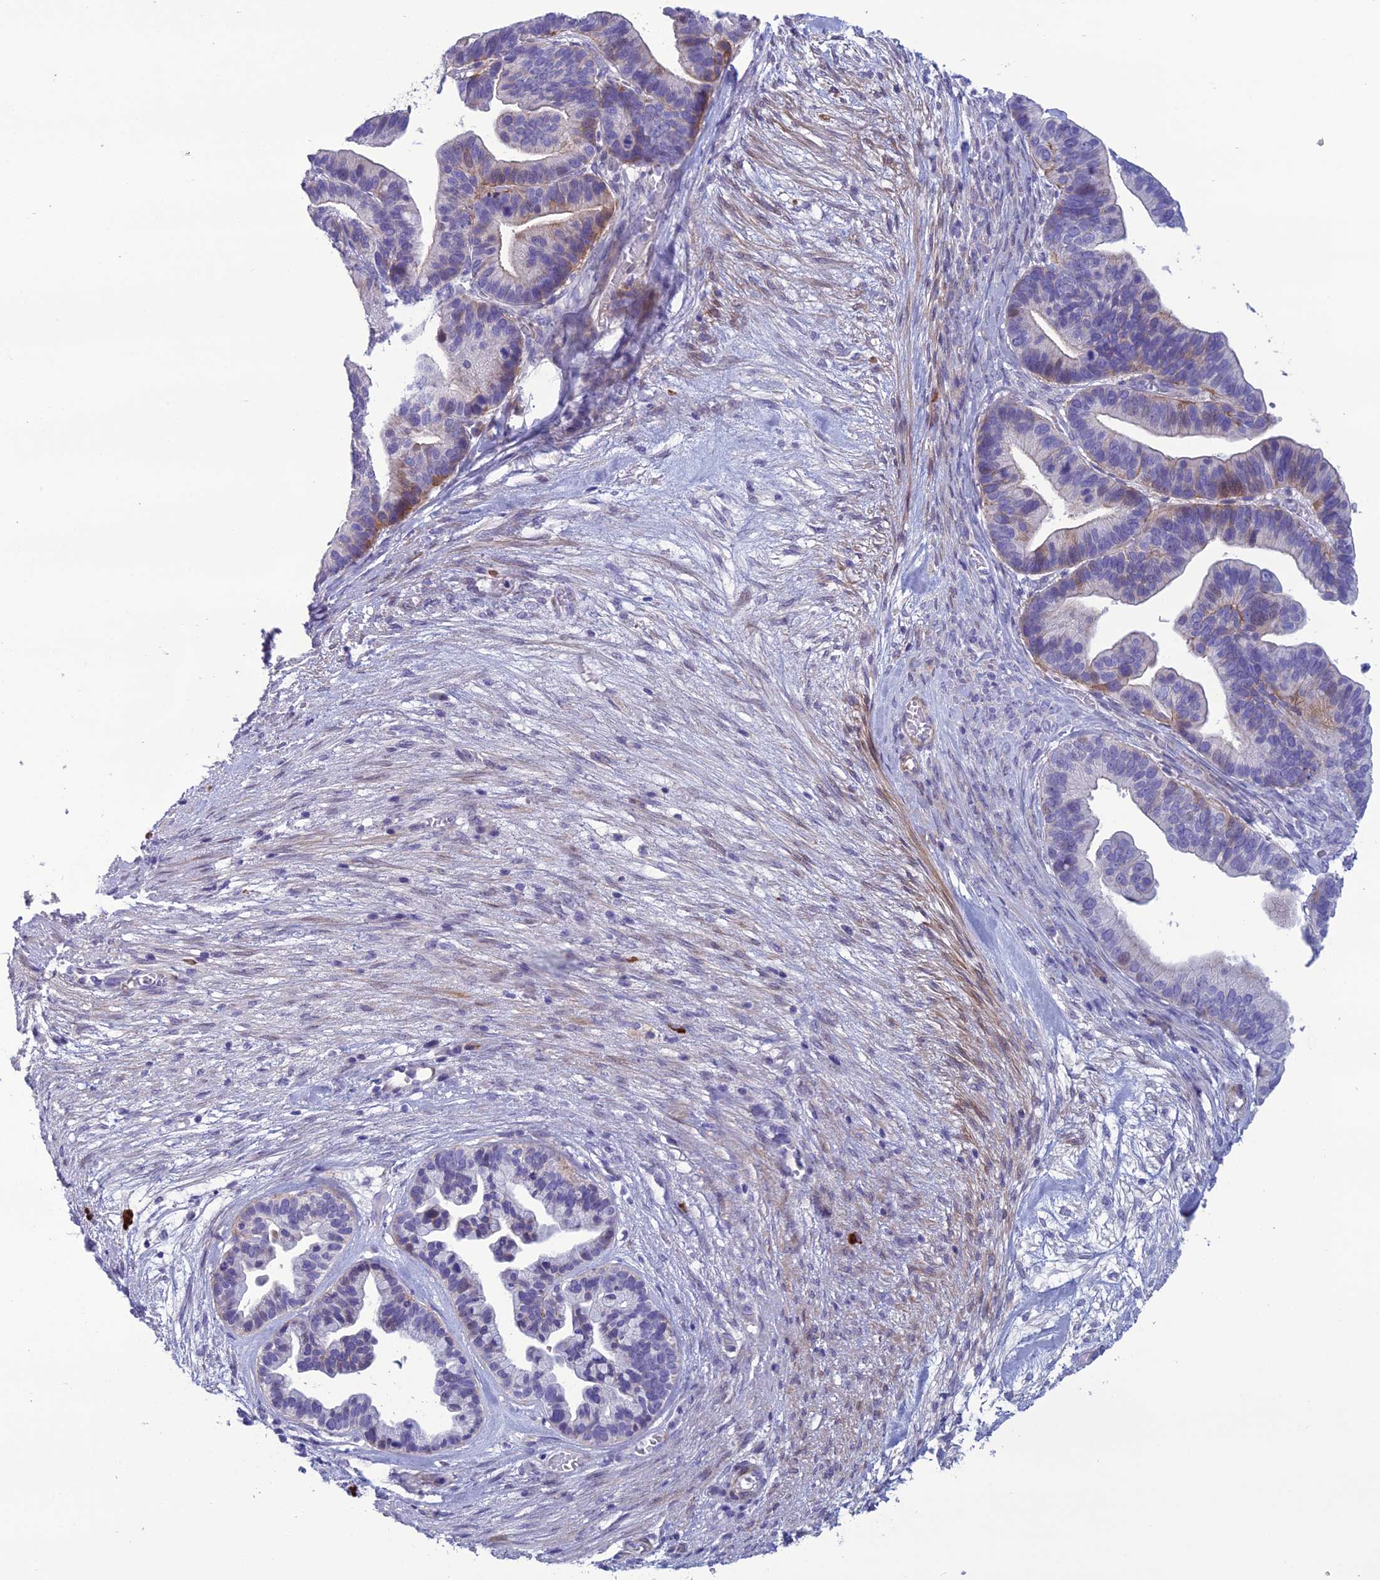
{"staining": {"intensity": "moderate", "quantity": "<25%", "location": "cytoplasmic/membranous"}, "tissue": "ovarian cancer", "cell_type": "Tumor cells", "image_type": "cancer", "snomed": [{"axis": "morphology", "description": "Cystadenocarcinoma, serous, NOS"}, {"axis": "topography", "description": "Ovary"}], "caption": "Ovarian serous cystadenocarcinoma was stained to show a protein in brown. There is low levels of moderate cytoplasmic/membranous expression in approximately <25% of tumor cells.", "gene": "OR56B1", "patient": {"sex": "female", "age": 56}}